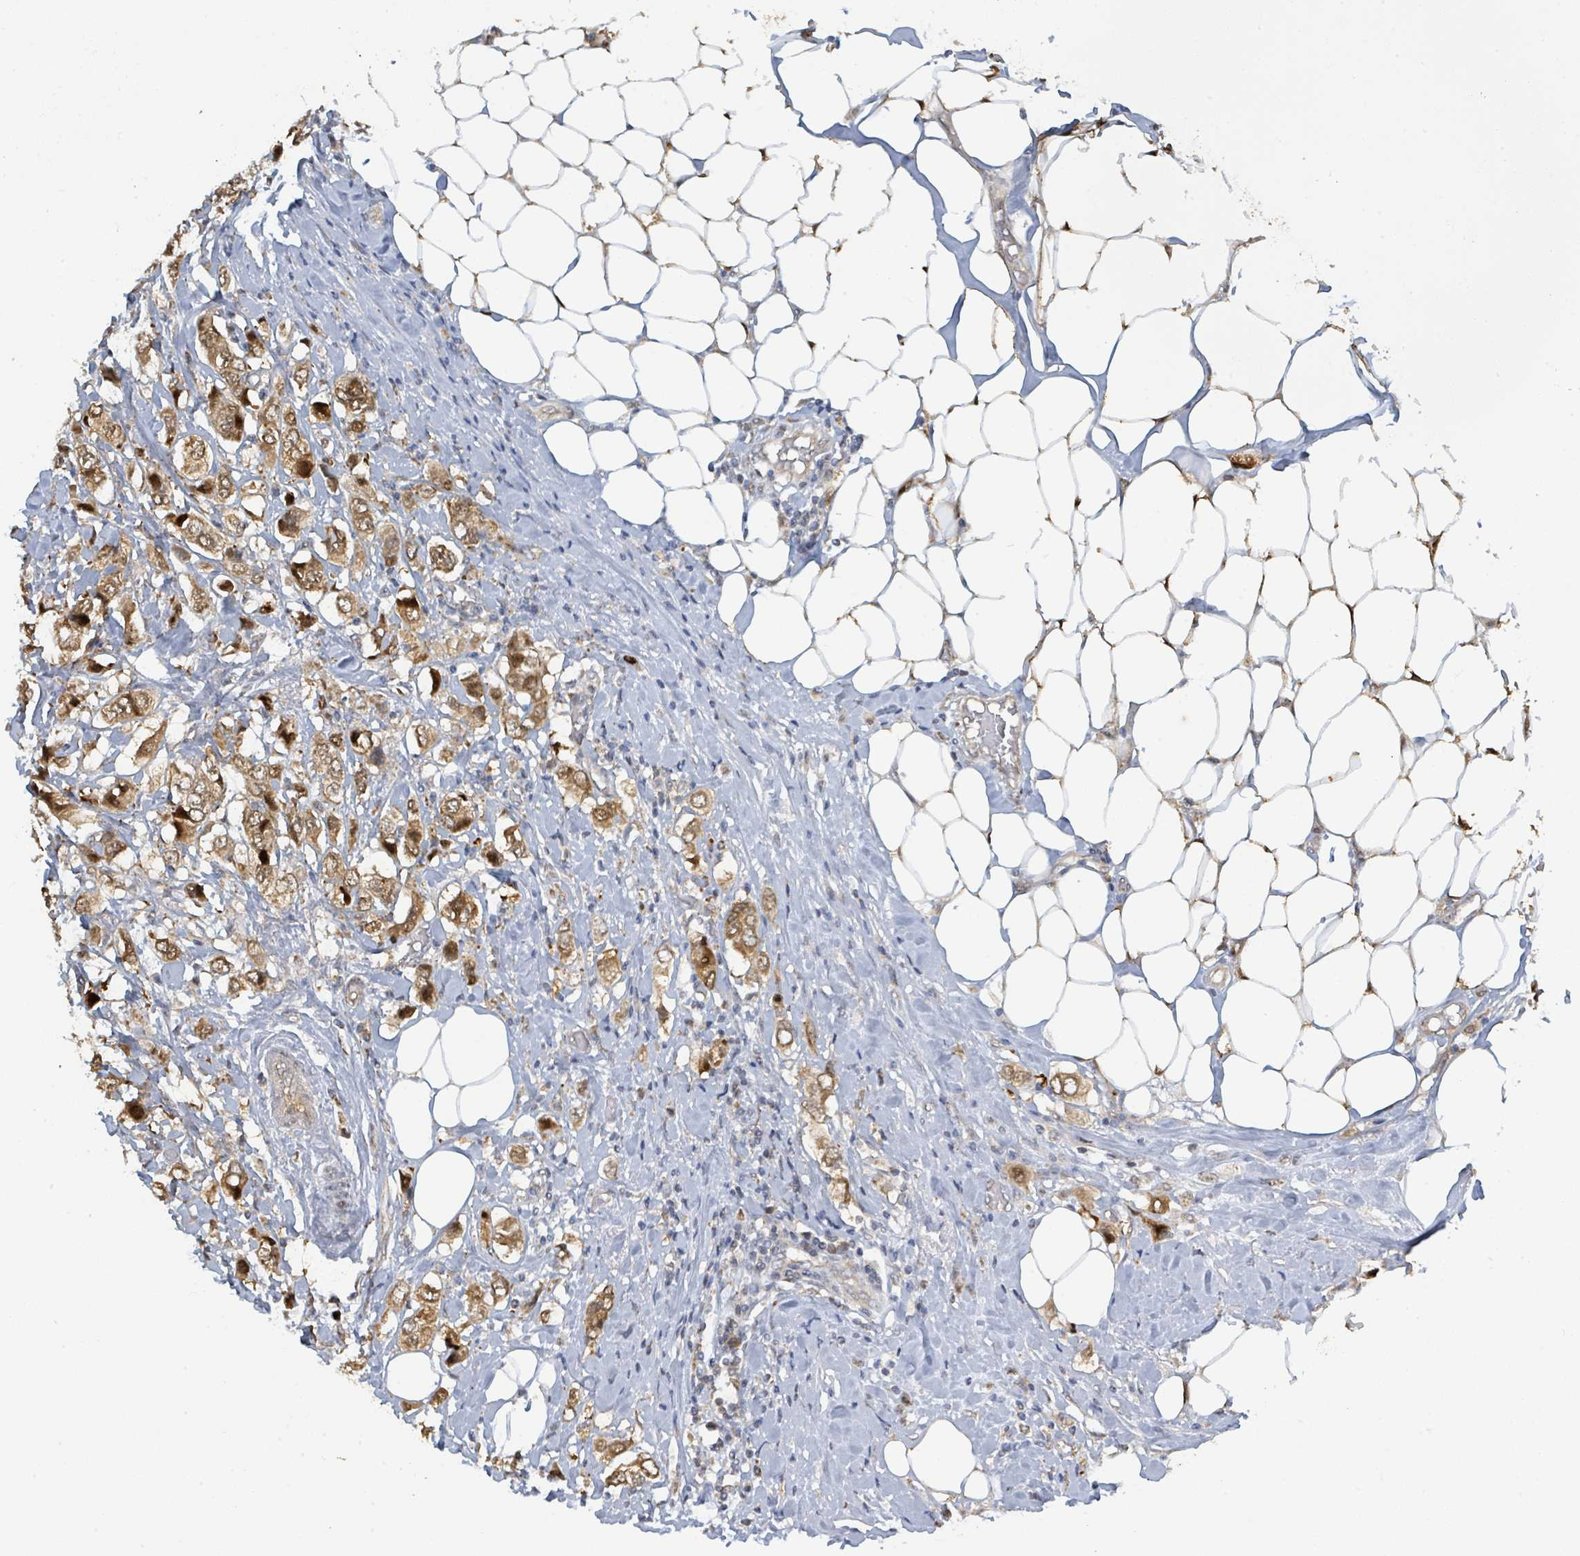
{"staining": {"intensity": "moderate", "quantity": ">75%", "location": "cytoplasmic/membranous,nuclear"}, "tissue": "breast cancer", "cell_type": "Tumor cells", "image_type": "cancer", "snomed": [{"axis": "morphology", "description": "Lobular carcinoma"}, {"axis": "topography", "description": "Breast"}], "caption": "IHC micrograph of neoplastic tissue: breast cancer (lobular carcinoma) stained using IHC exhibits medium levels of moderate protein expression localized specifically in the cytoplasmic/membranous and nuclear of tumor cells, appearing as a cytoplasmic/membranous and nuclear brown color.", "gene": "PSMB7", "patient": {"sex": "female", "age": 51}}